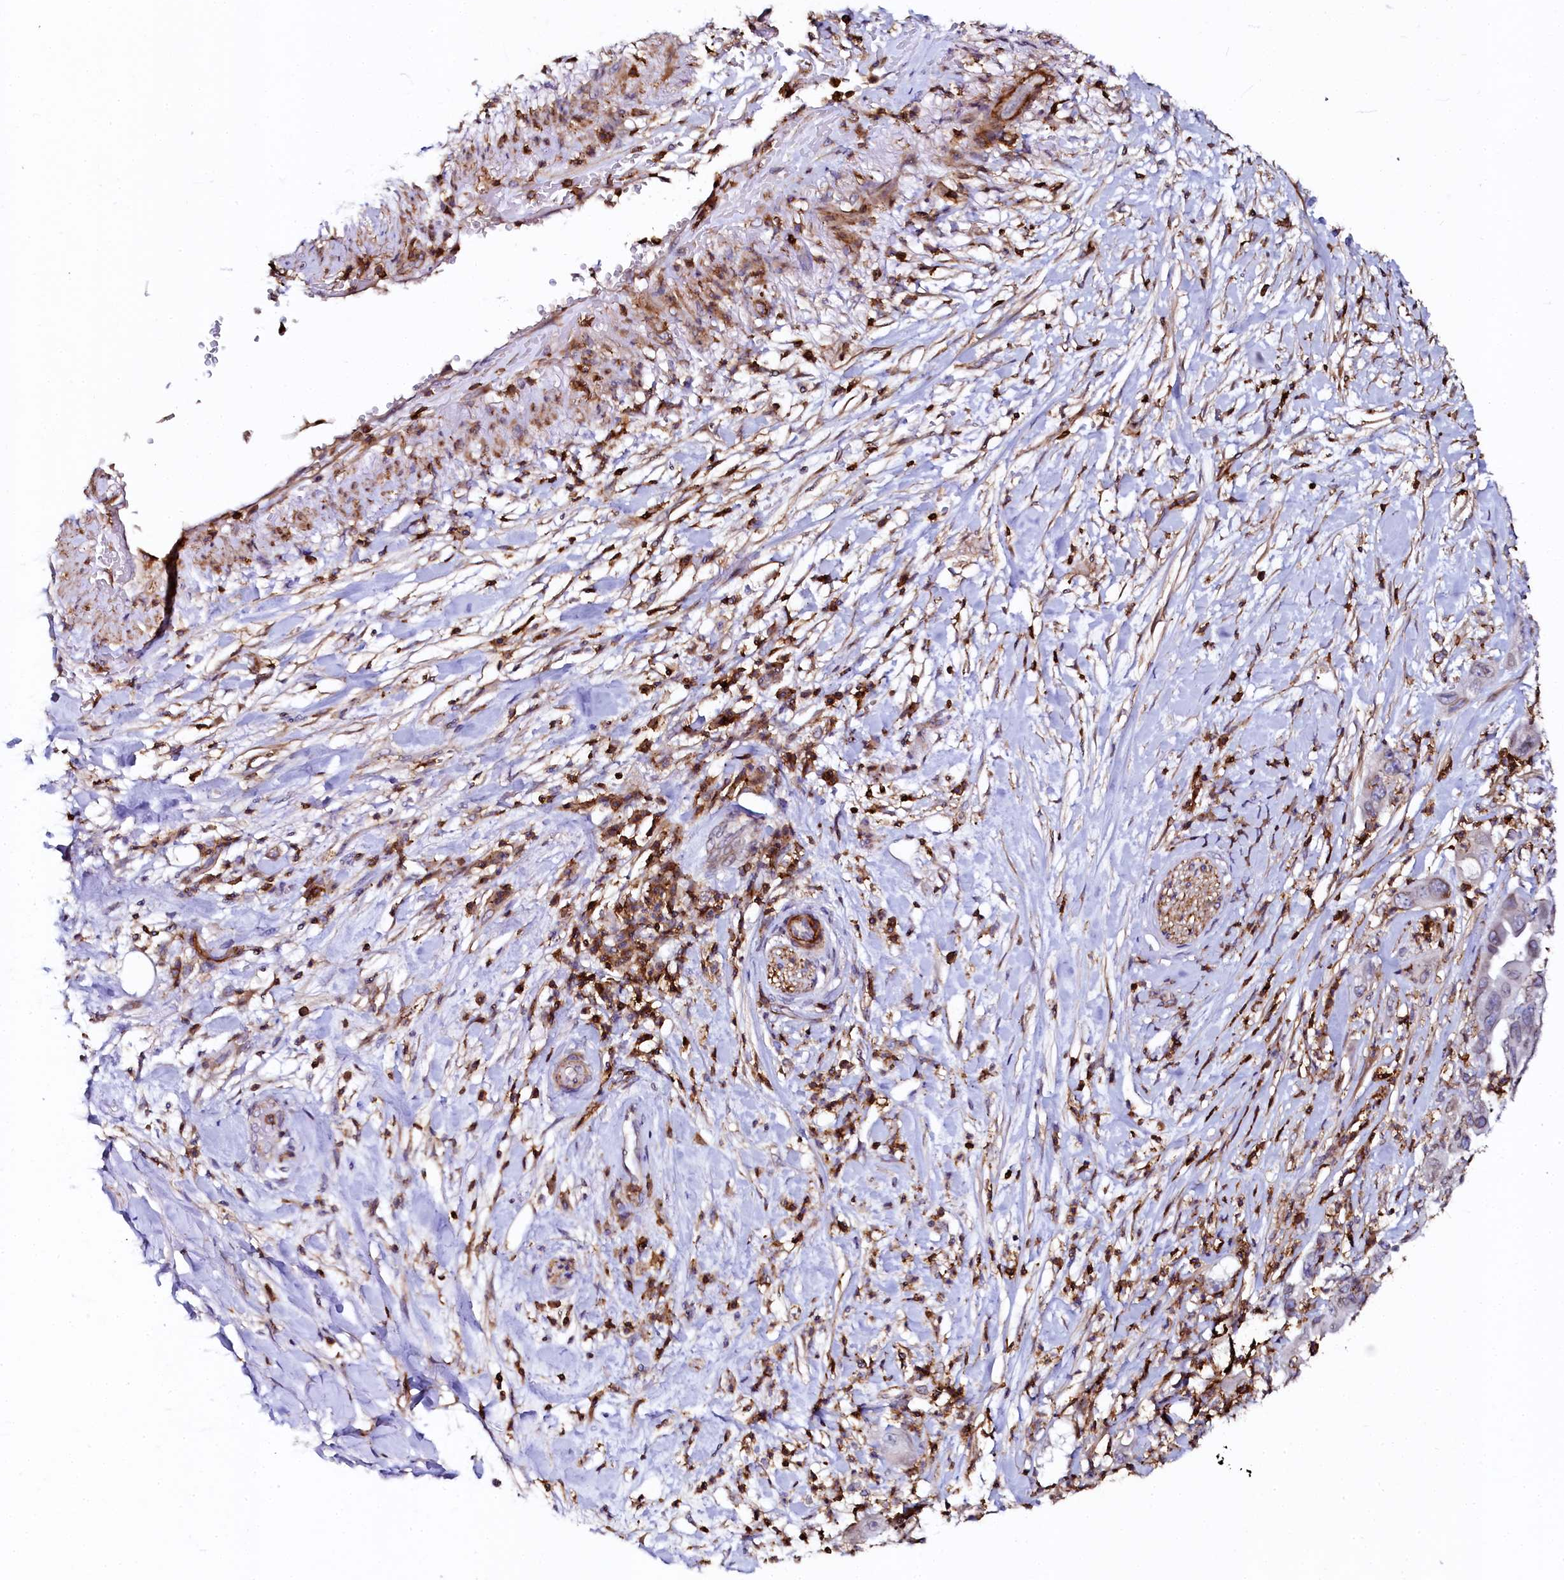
{"staining": {"intensity": "weak", "quantity": "25%-75%", "location": "cytoplasmic/membranous,nuclear"}, "tissue": "pancreatic cancer", "cell_type": "Tumor cells", "image_type": "cancer", "snomed": [{"axis": "morphology", "description": "Adenocarcinoma, NOS"}, {"axis": "topography", "description": "Pancreas"}], "caption": "A low amount of weak cytoplasmic/membranous and nuclear expression is identified in about 25%-75% of tumor cells in adenocarcinoma (pancreatic) tissue. Ihc stains the protein of interest in brown and the nuclei are stained blue.", "gene": "AAAS", "patient": {"sex": "female", "age": 71}}